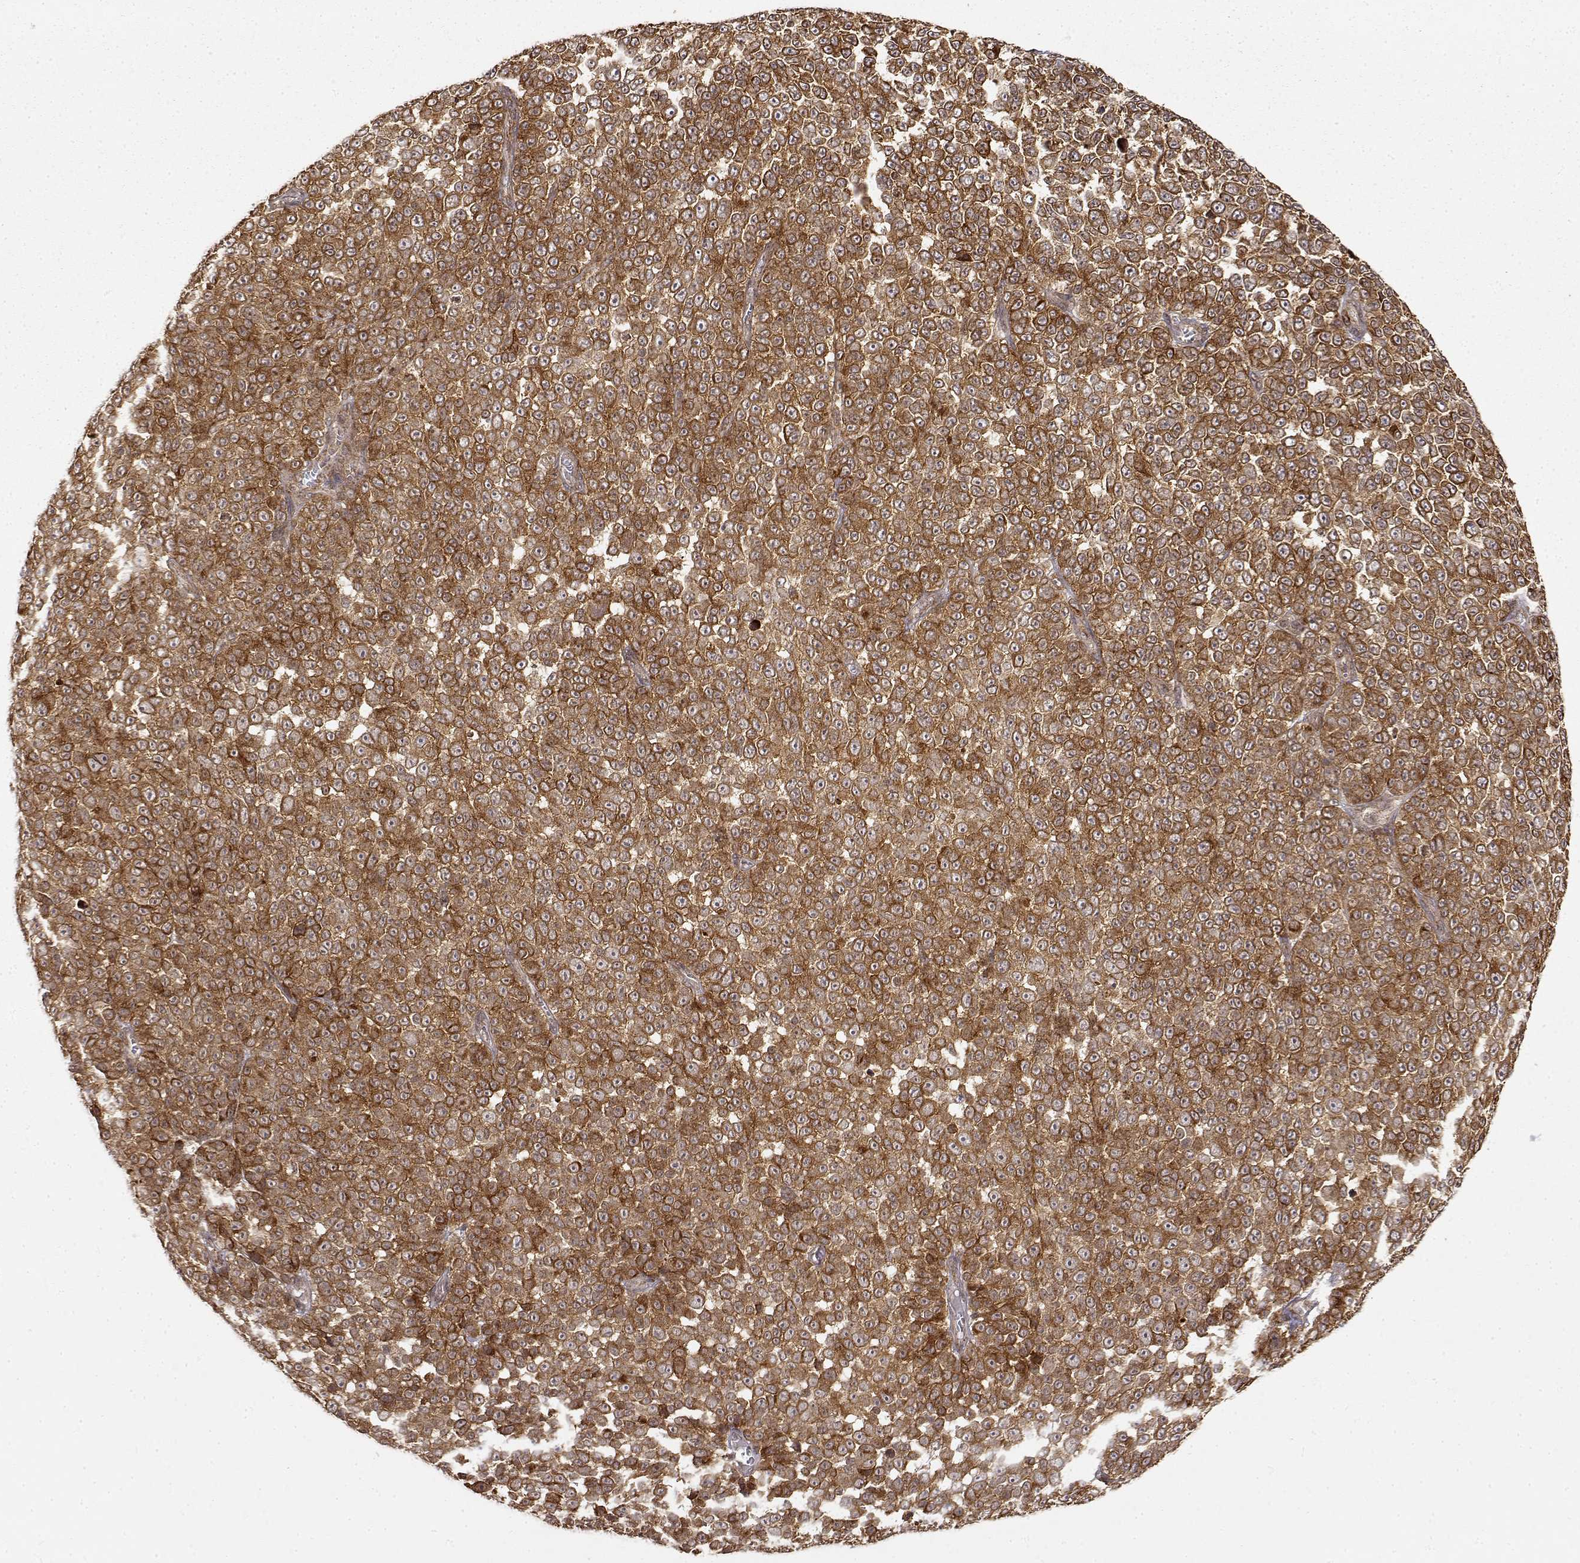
{"staining": {"intensity": "strong", "quantity": ">75%", "location": "cytoplasmic/membranous"}, "tissue": "melanoma", "cell_type": "Tumor cells", "image_type": "cancer", "snomed": [{"axis": "morphology", "description": "Malignant melanoma, NOS"}, {"axis": "topography", "description": "Skin"}], "caption": "A photomicrograph showing strong cytoplasmic/membranous positivity in approximately >75% of tumor cells in melanoma, as visualized by brown immunohistochemical staining.", "gene": "RNF13", "patient": {"sex": "female", "age": 95}}